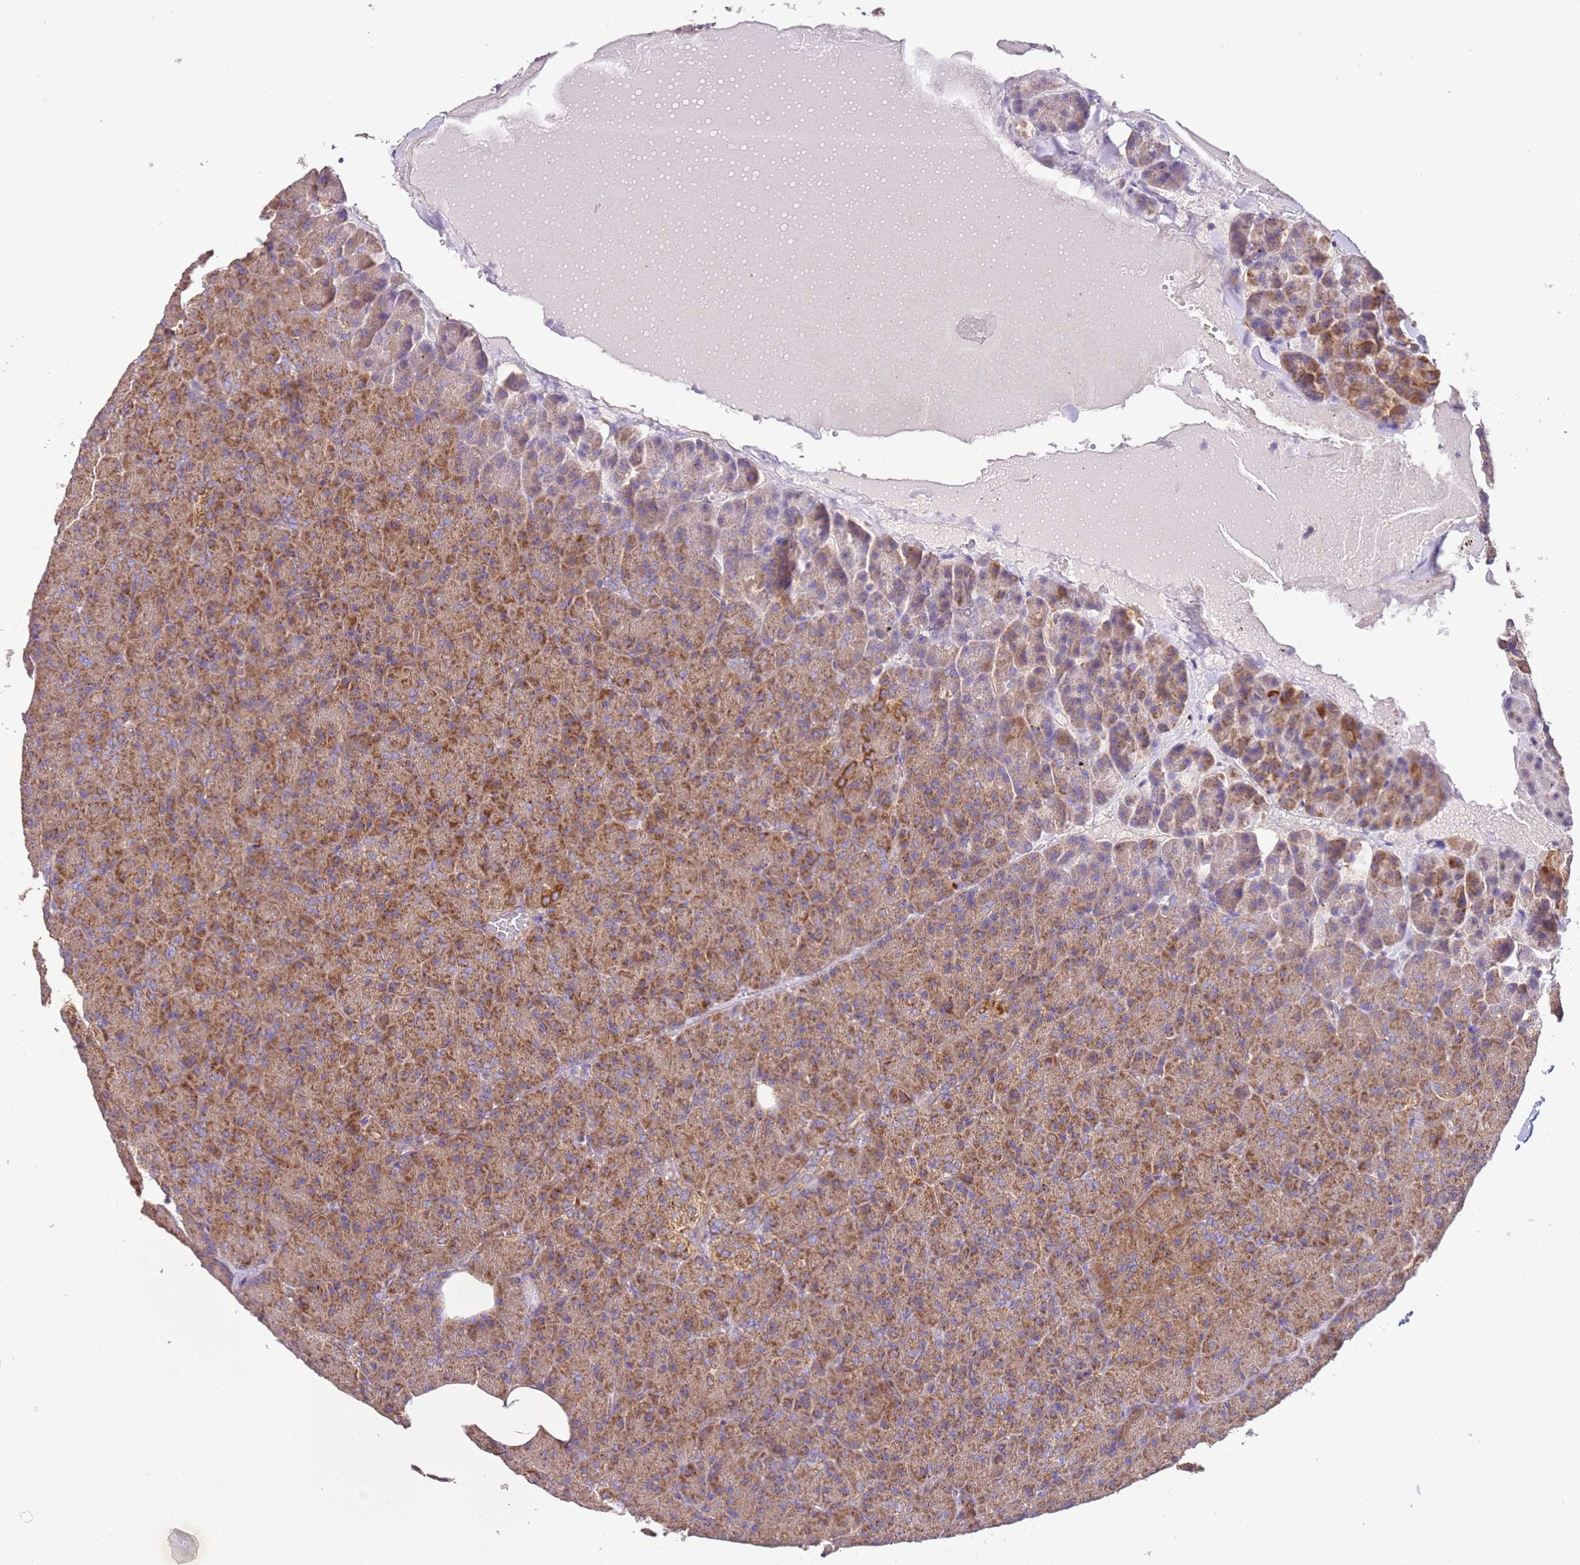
{"staining": {"intensity": "moderate", "quantity": ">75%", "location": "cytoplasmic/membranous"}, "tissue": "pancreas", "cell_type": "Exocrine glandular cells", "image_type": "normal", "snomed": [{"axis": "morphology", "description": "Normal tissue, NOS"}, {"axis": "morphology", "description": "Carcinoid, malignant, NOS"}, {"axis": "topography", "description": "Pancreas"}], "caption": "Brown immunohistochemical staining in benign pancreas exhibits moderate cytoplasmic/membranous staining in approximately >75% of exocrine glandular cells. The staining was performed using DAB, with brown indicating positive protein expression. Nuclei are stained blue with hematoxylin.", "gene": "RMND5A", "patient": {"sex": "female", "age": 35}}